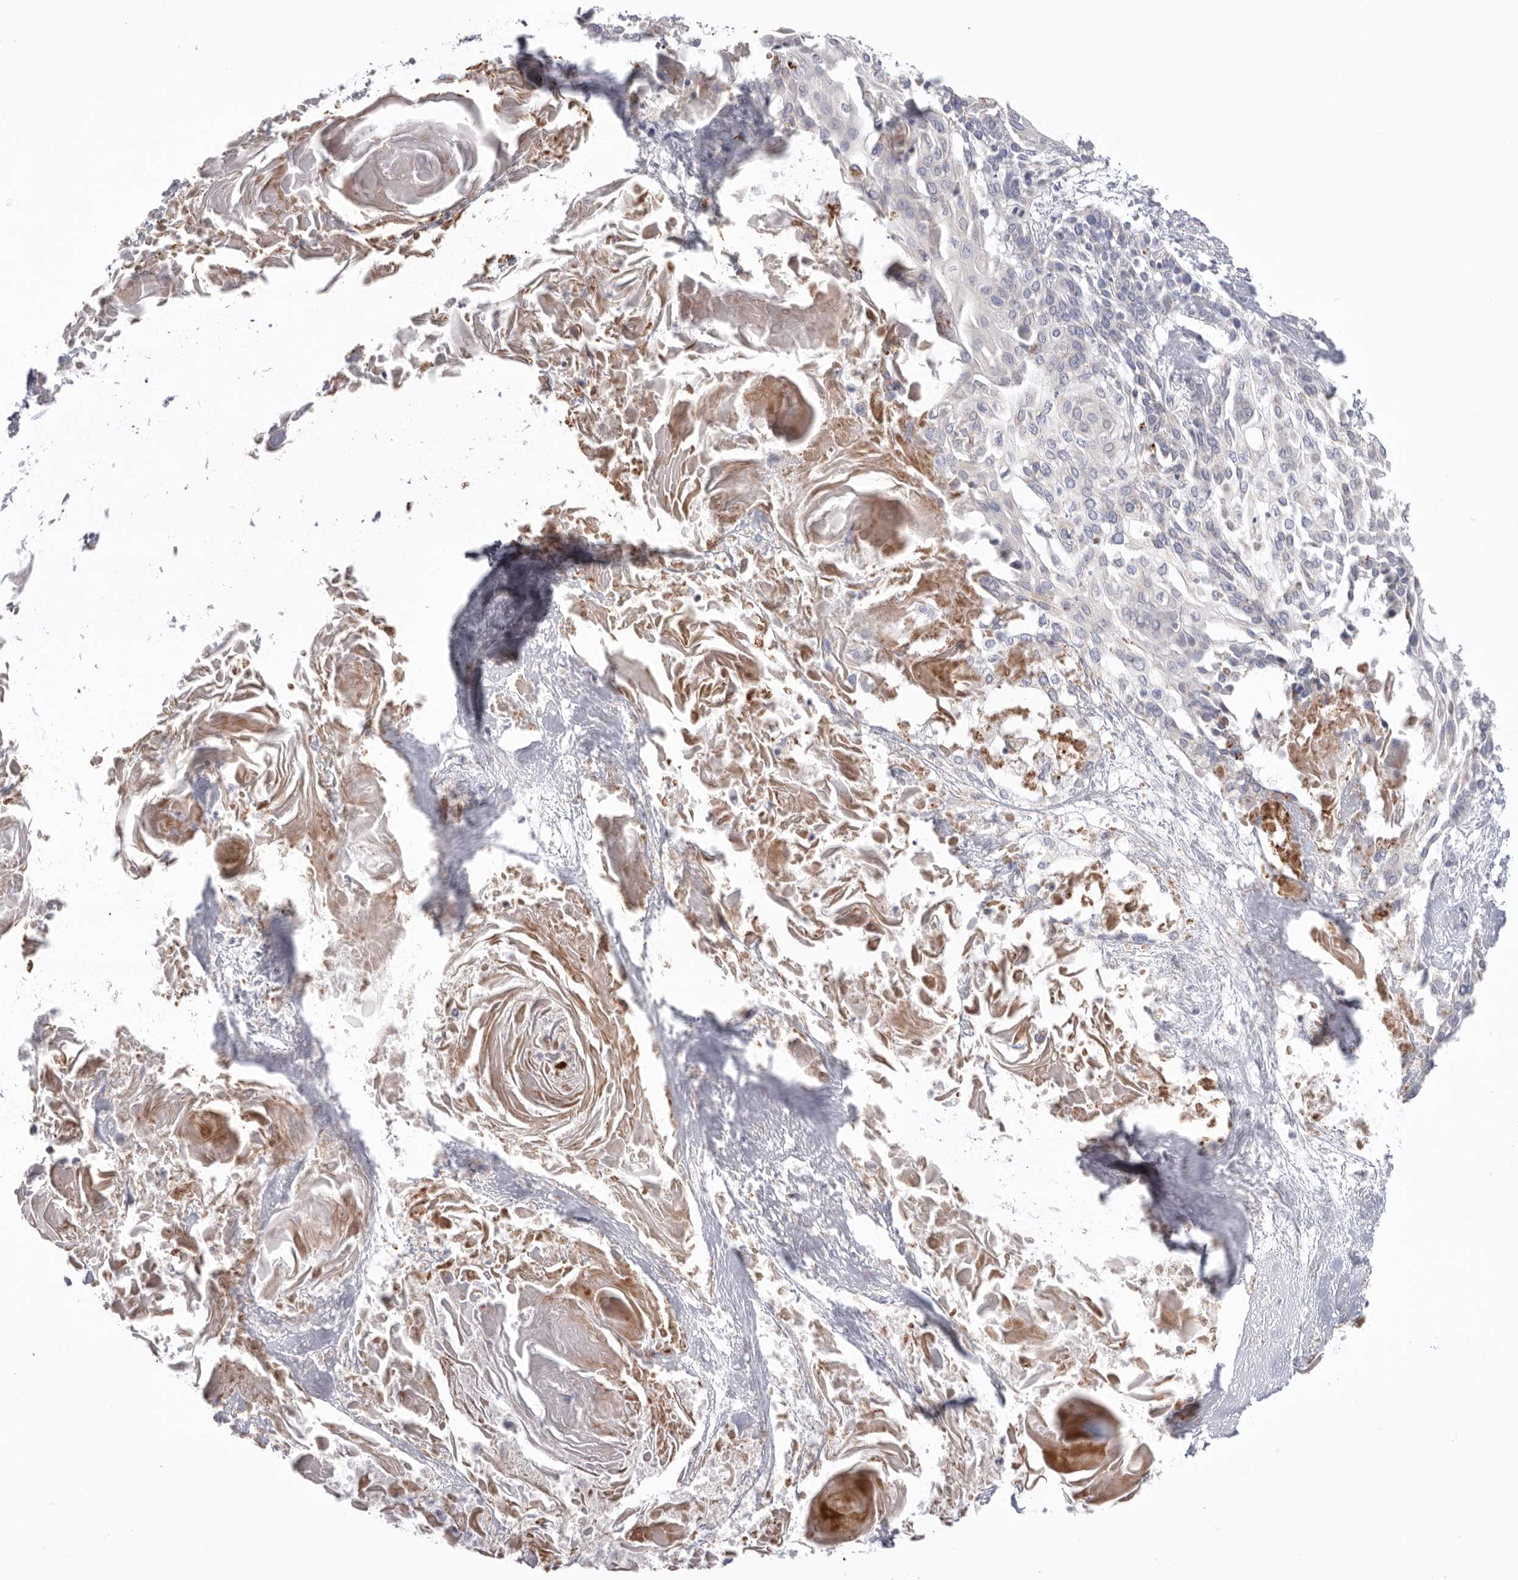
{"staining": {"intensity": "weak", "quantity": "<25%", "location": "cytoplasmic/membranous"}, "tissue": "cervical cancer", "cell_type": "Tumor cells", "image_type": "cancer", "snomed": [{"axis": "morphology", "description": "Squamous cell carcinoma, NOS"}, {"axis": "topography", "description": "Cervix"}], "caption": "Squamous cell carcinoma (cervical) was stained to show a protein in brown. There is no significant staining in tumor cells. (DAB (3,3'-diaminobenzidine) immunohistochemistry (IHC) with hematoxylin counter stain).", "gene": "VDAC3", "patient": {"sex": "female", "age": 57}}